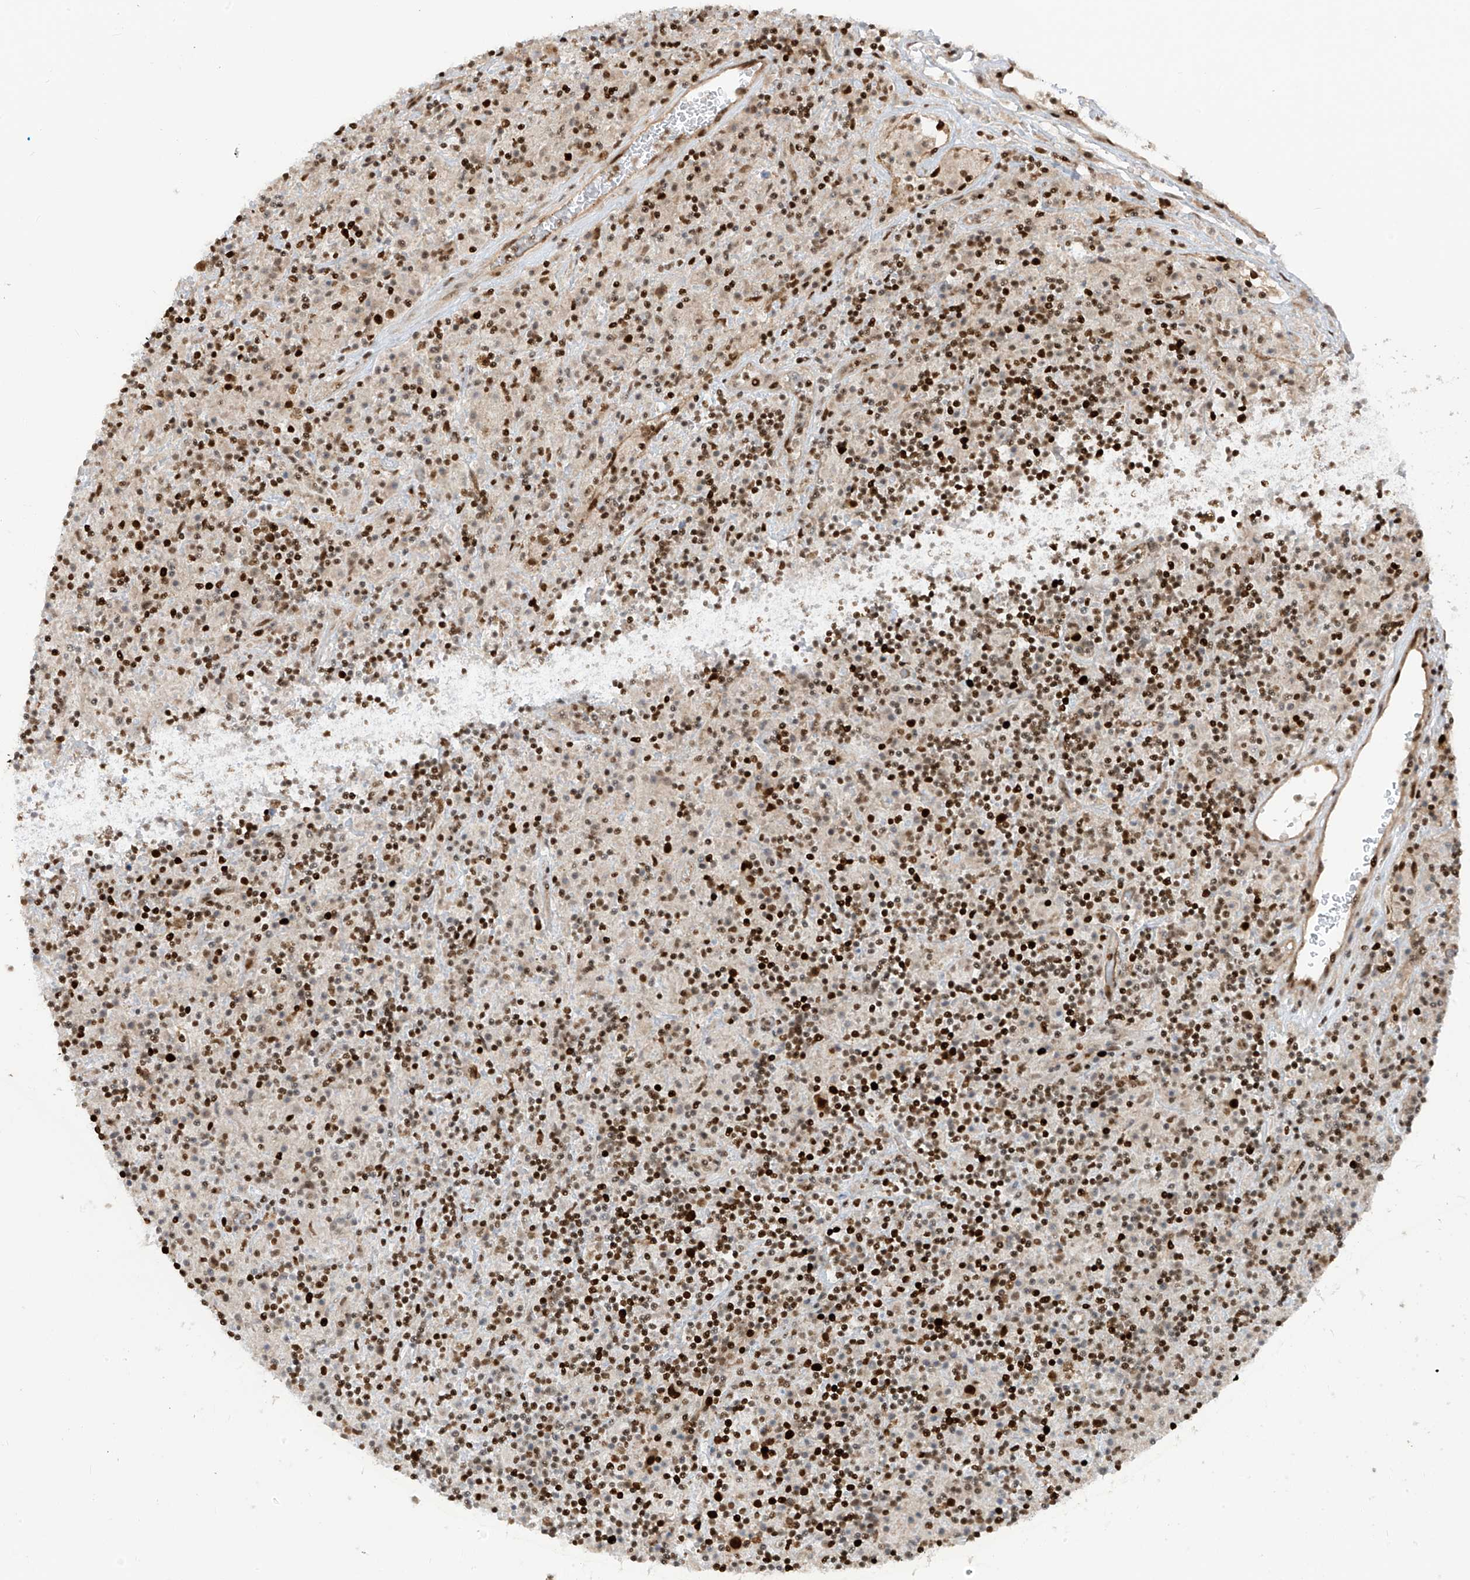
{"staining": {"intensity": "strong", "quantity": ">75%", "location": "nuclear"}, "tissue": "lymphoma", "cell_type": "Tumor cells", "image_type": "cancer", "snomed": [{"axis": "morphology", "description": "Hodgkin's disease, NOS"}, {"axis": "topography", "description": "Lymph node"}], "caption": "Lymphoma tissue exhibits strong nuclear expression in approximately >75% of tumor cells", "gene": "ARHGEF3", "patient": {"sex": "male", "age": 70}}